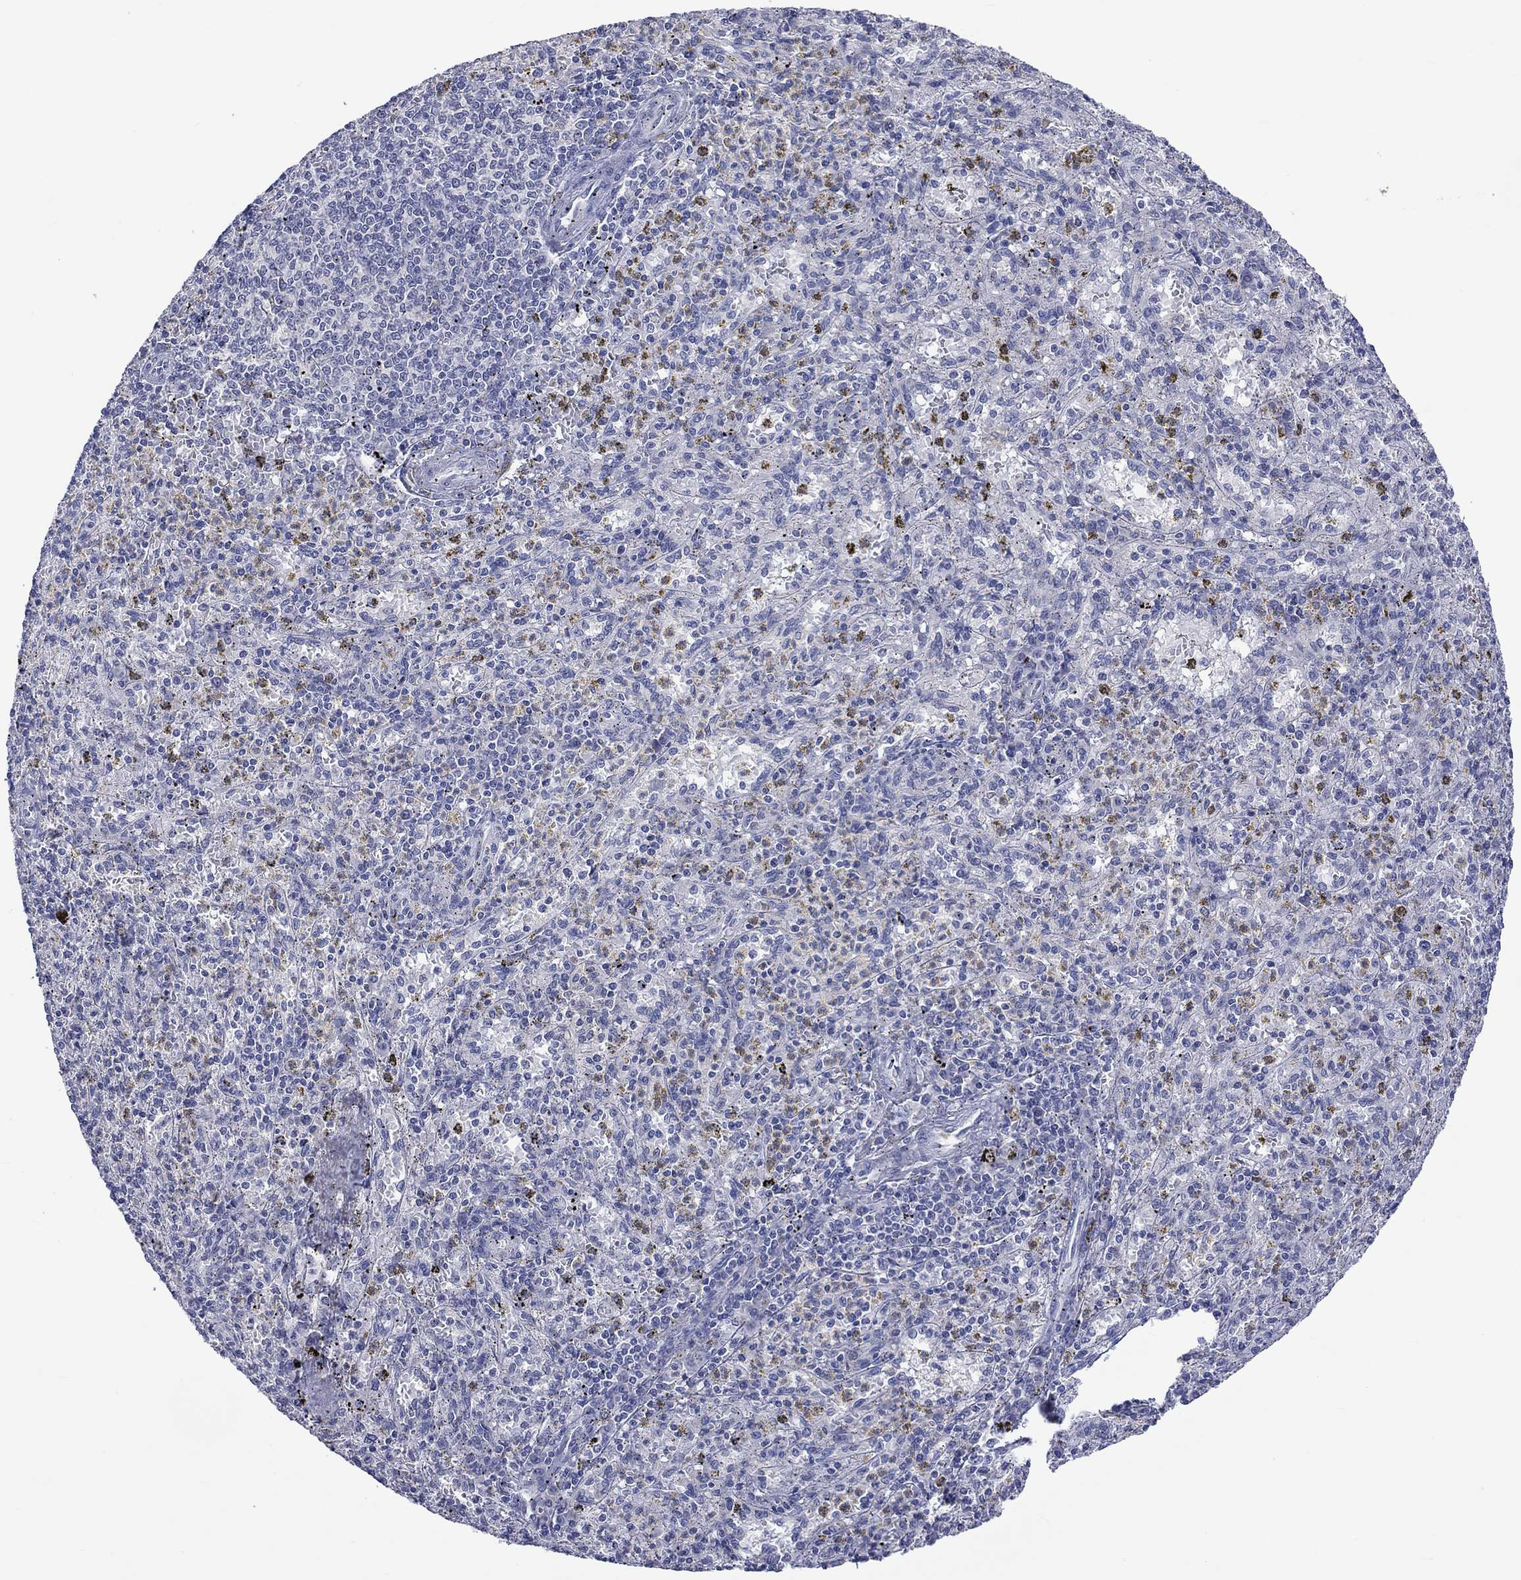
{"staining": {"intensity": "negative", "quantity": "none", "location": "none"}, "tissue": "spleen", "cell_type": "Cells in red pulp", "image_type": "normal", "snomed": [{"axis": "morphology", "description": "Normal tissue, NOS"}, {"axis": "topography", "description": "Spleen"}], "caption": "Immunohistochemistry of normal spleen exhibits no expression in cells in red pulp.", "gene": "CERS1", "patient": {"sex": "male", "age": 60}}